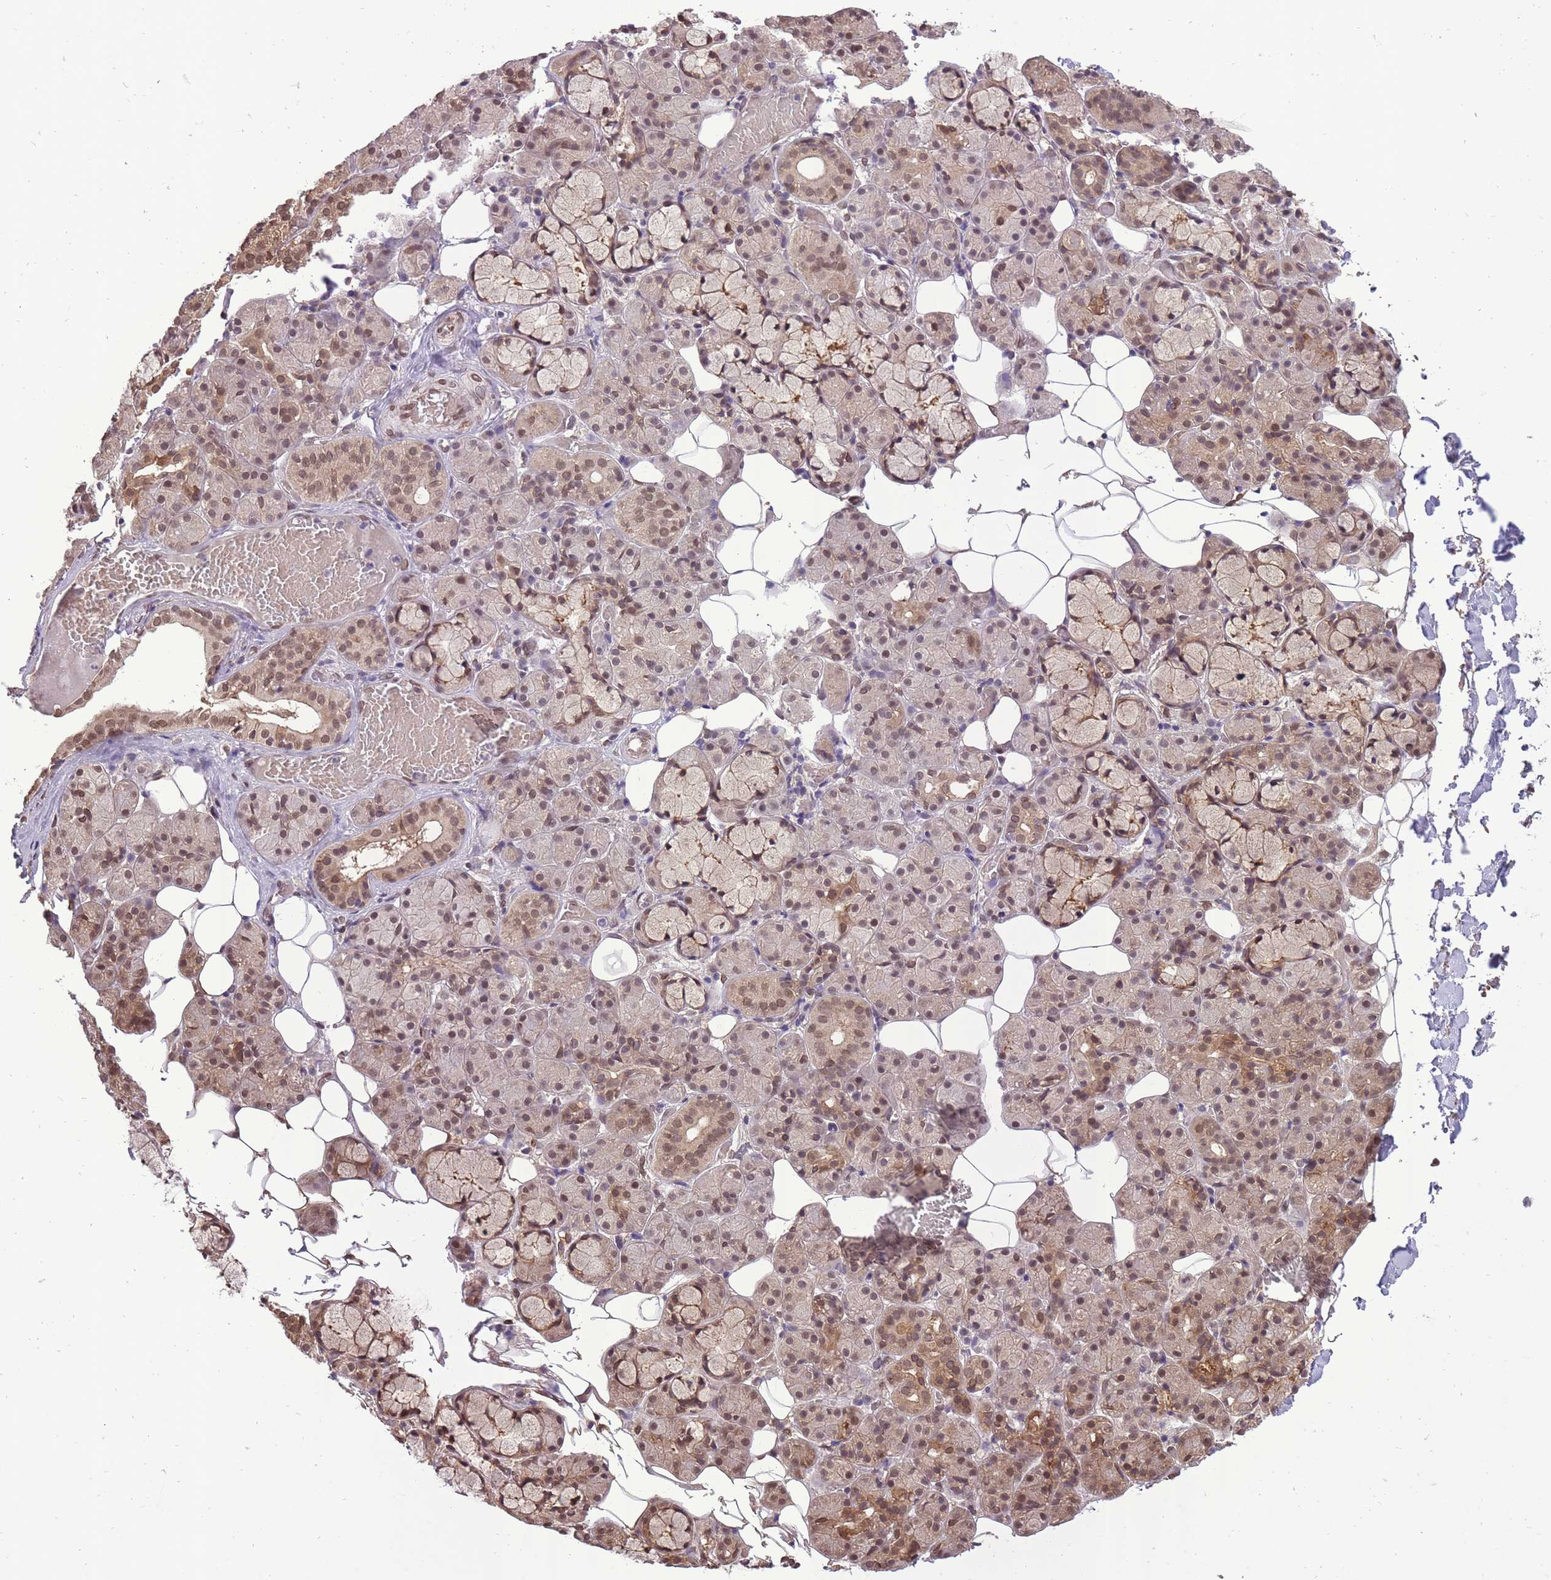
{"staining": {"intensity": "moderate", "quantity": "25%-75%", "location": "cytoplasmic/membranous,nuclear"}, "tissue": "salivary gland", "cell_type": "Glandular cells", "image_type": "normal", "snomed": [{"axis": "morphology", "description": "Normal tissue, NOS"}, {"axis": "topography", "description": "Salivary gland"}], "caption": "DAB immunohistochemical staining of normal human salivary gland displays moderate cytoplasmic/membranous,nuclear protein positivity in about 25%-75% of glandular cells. (IHC, brightfield microscopy, high magnification).", "gene": "CDIP1", "patient": {"sex": "male", "age": 63}}